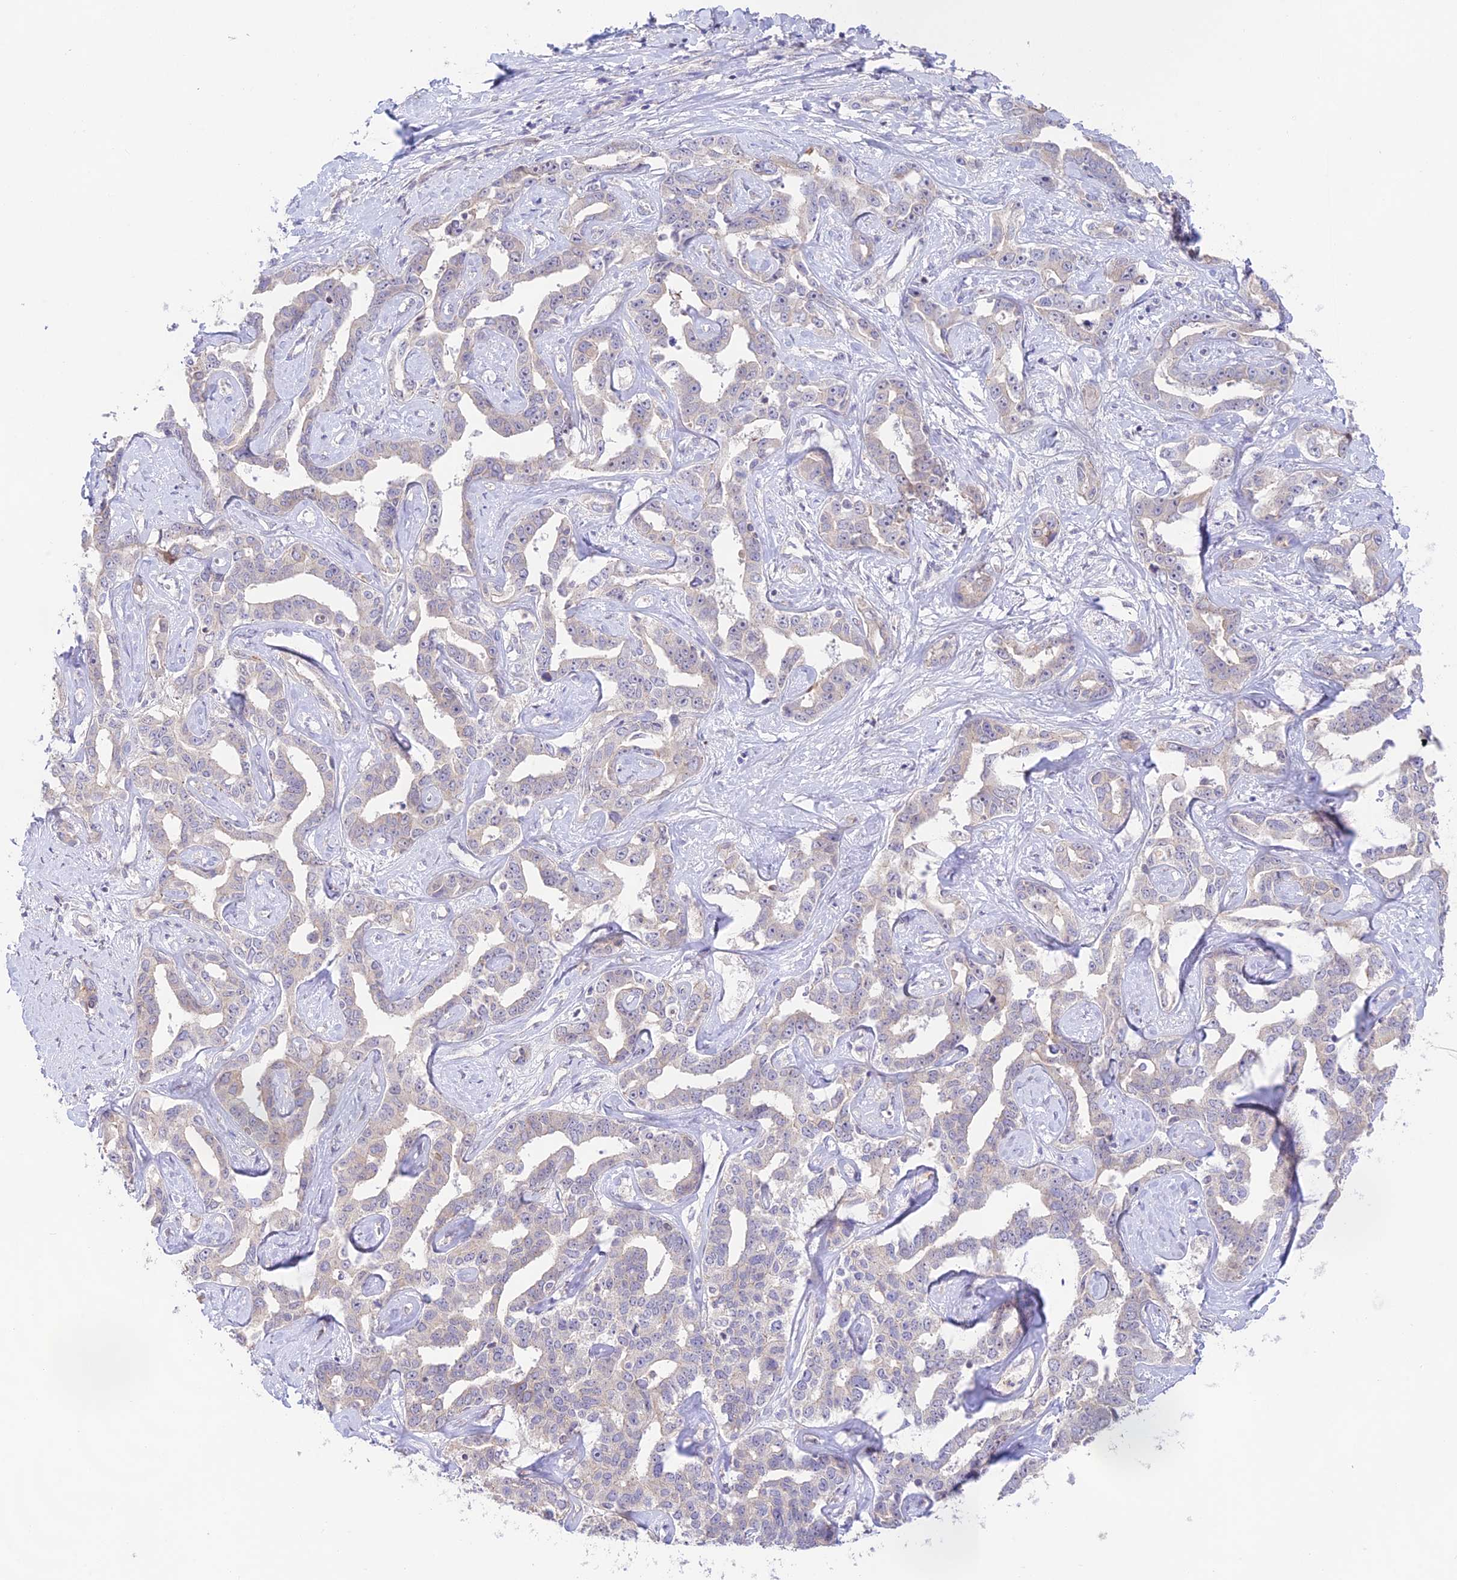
{"staining": {"intensity": "weak", "quantity": "25%-75%", "location": "cytoplasmic/membranous"}, "tissue": "liver cancer", "cell_type": "Tumor cells", "image_type": "cancer", "snomed": [{"axis": "morphology", "description": "Cholangiocarcinoma"}, {"axis": "topography", "description": "Liver"}], "caption": "Immunohistochemical staining of liver cancer (cholangiocarcinoma) exhibits low levels of weak cytoplasmic/membranous positivity in approximately 25%-75% of tumor cells.", "gene": "CAMSAP3", "patient": {"sex": "male", "age": 59}}